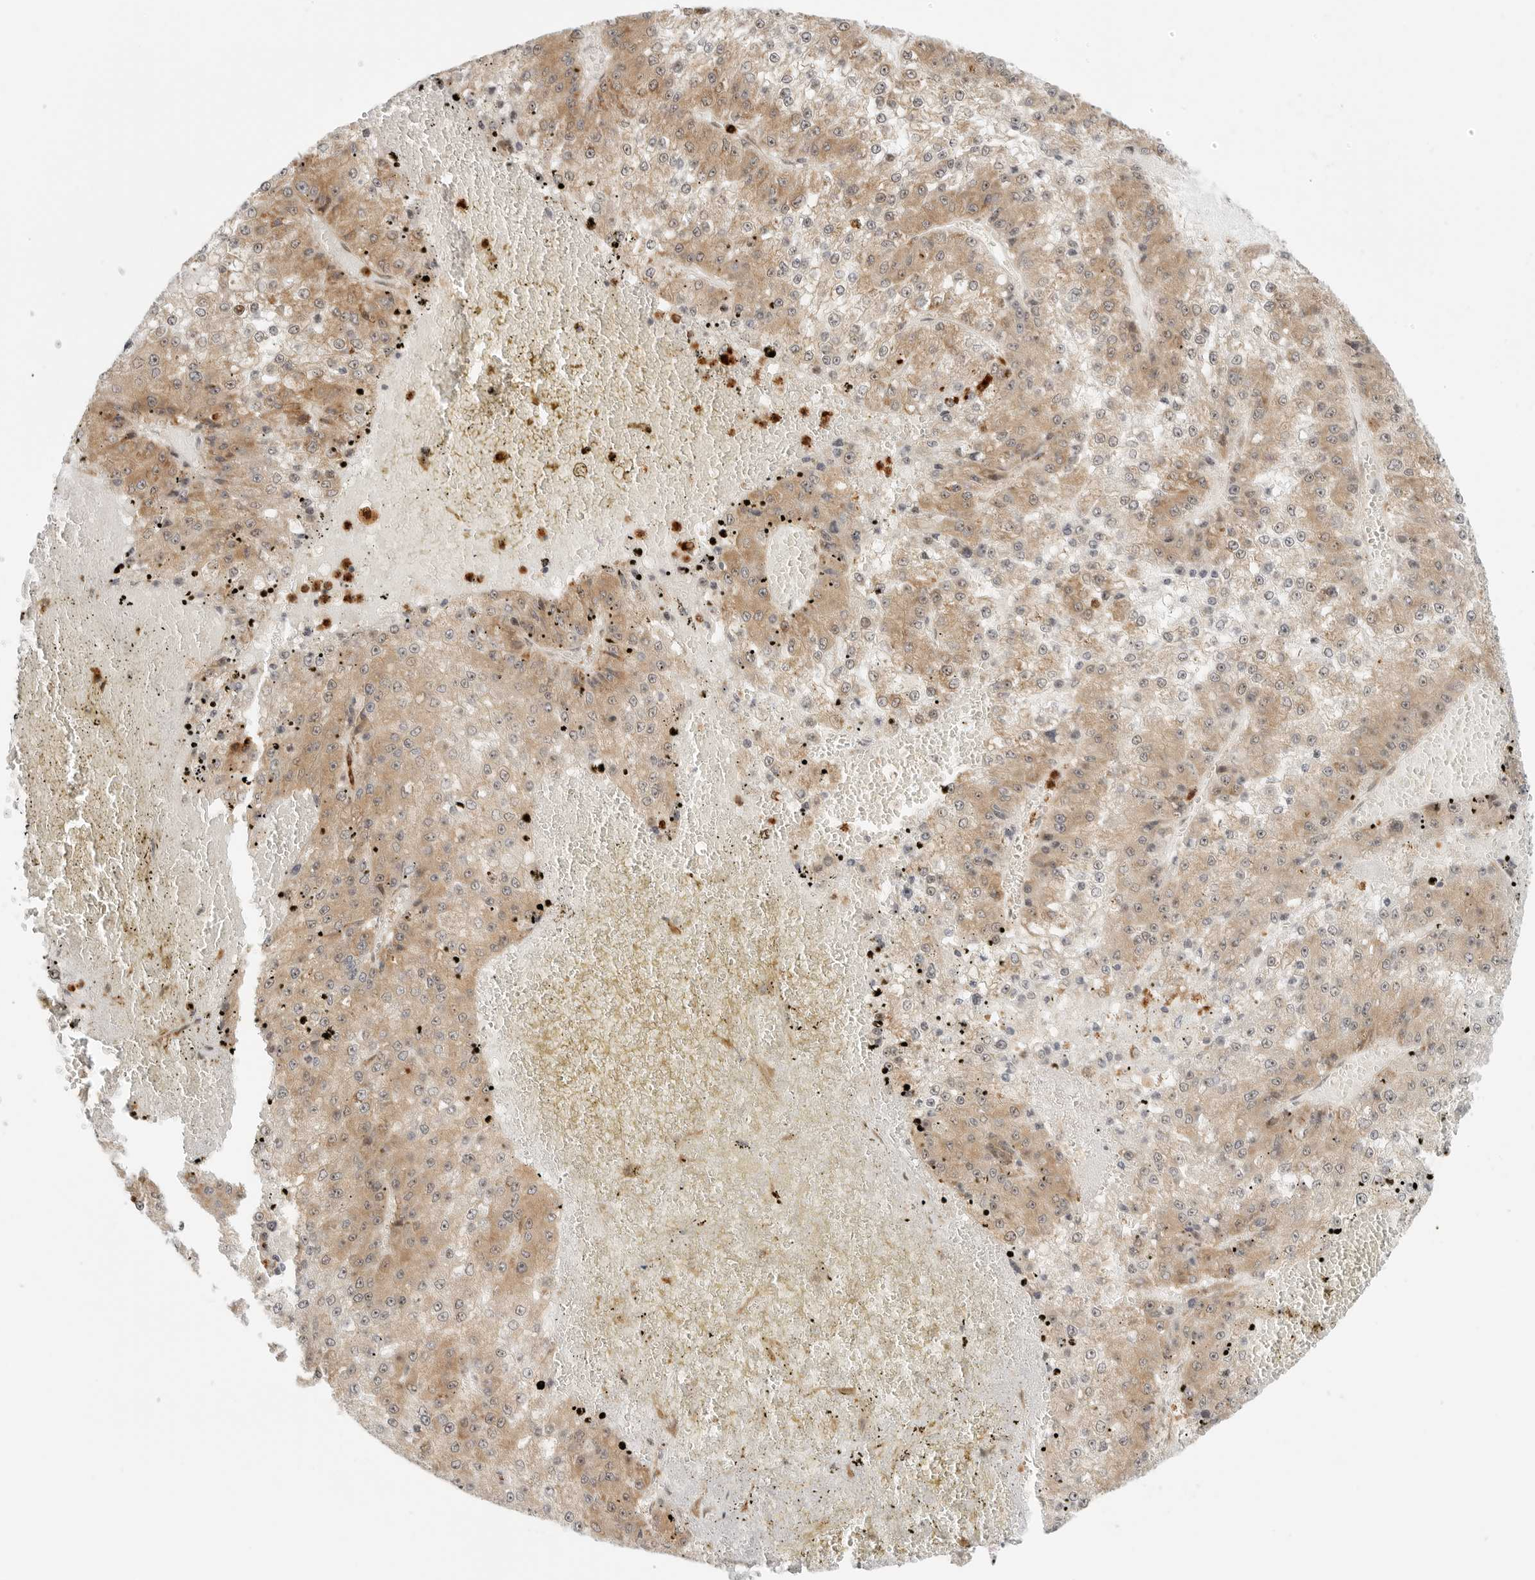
{"staining": {"intensity": "weak", "quantity": ">75%", "location": "cytoplasmic/membranous,nuclear"}, "tissue": "liver cancer", "cell_type": "Tumor cells", "image_type": "cancer", "snomed": [{"axis": "morphology", "description": "Carcinoma, Hepatocellular, NOS"}, {"axis": "topography", "description": "Liver"}], "caption": "Liver cancer (hepatocellular carcinoma) stained with immunohistochemistry displays weak cytoplasmic/membranous and nuclear positivity in about >75% of tumor cells. (DAB (3,3'-diaminobenzidine) IHC with brightfield microscopy, high magnification).", "gene": "DSCC1", "patient": {"sex": "female", "age": 73}}